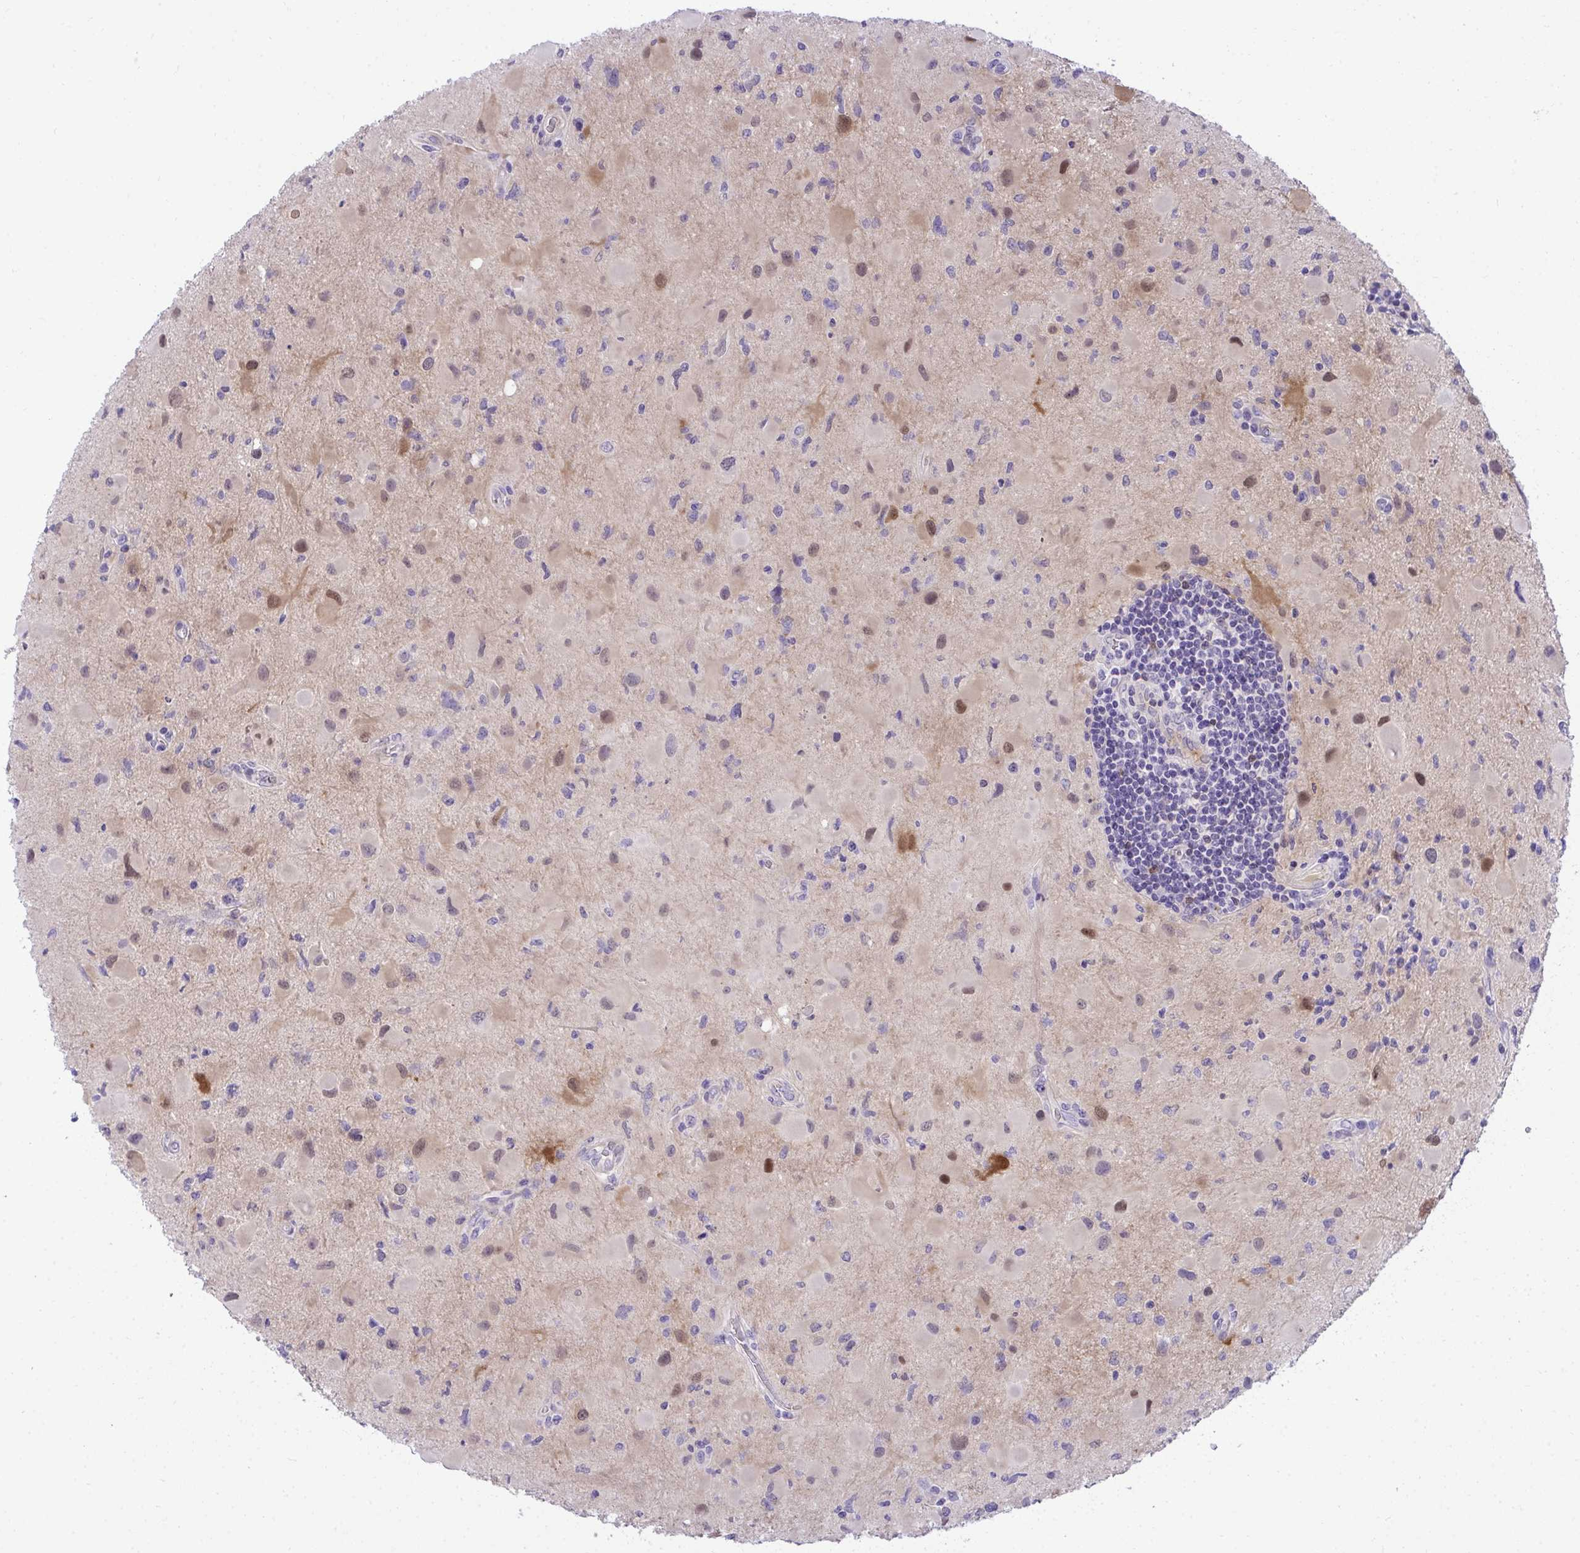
{"staining": {"intensity": "moderate", "quantity": "<25%", "location": "cytoplasmic/membranous"}, "tissue": "glioma", "cell_type": "Tumor cells", "image_type": "cancer", "snomed": [{"axis": "morphology", "description": "Glioma, malignant, Low grade"}, {"axis": "topography", "description": "Brain"}], "caption": "DAB immunohistochemical staining of human malignant glioma (low-grade) shows moderate cytoplasmic/membranous protein staining in approximately <25% of tumor cells. Using DAB (3,3'-diaminobenzidine) (brown) and hematoxylin (blue) stains, captured at high magnification using brightfield microscopy.", "gene": "PGM2L1", "patient": {"sex": "female", "age": 32}}